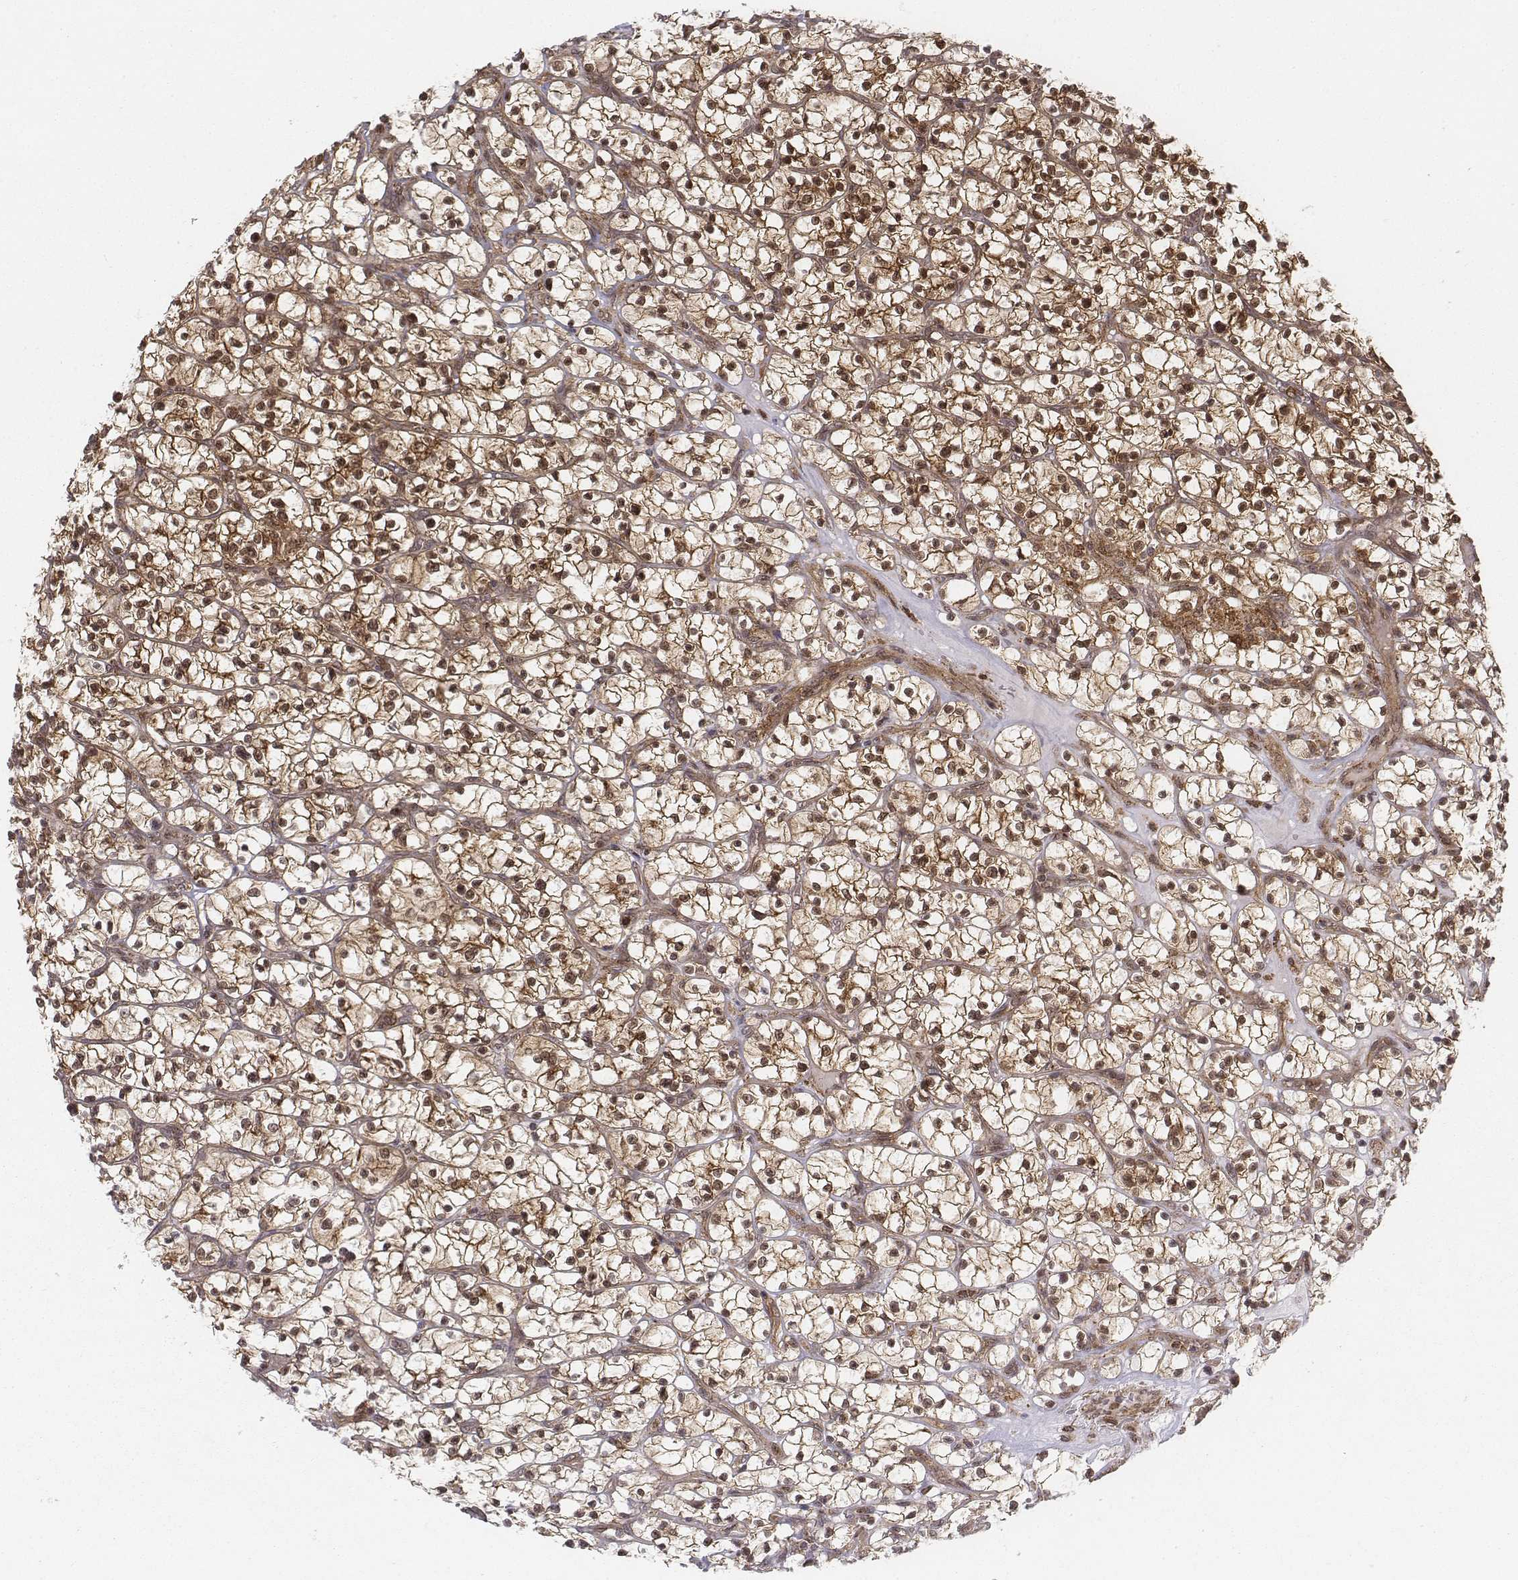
{"staining": {"intensity": "moderate", "quantity": ">75%", "location": "cytoplasmic/membranous,nuclear"}, "tissue": "renal cancer", "cell_type": "Tumor cells", "image_type": "cancer", "snomed": [{"axis": "morphology", "description": "Adenocarcinoma, NOS"}, {"axis": "topography", "description": "Kidney"}], "caption": "A micrograph of human renal adenocarcinoma stained for a protein demonstrates moderate cytoplasmic/membranous and nuclear brown staining in tumor cells.", "gene": "ZFYVE19", "patient": {"sex": "female", "age": 64}}